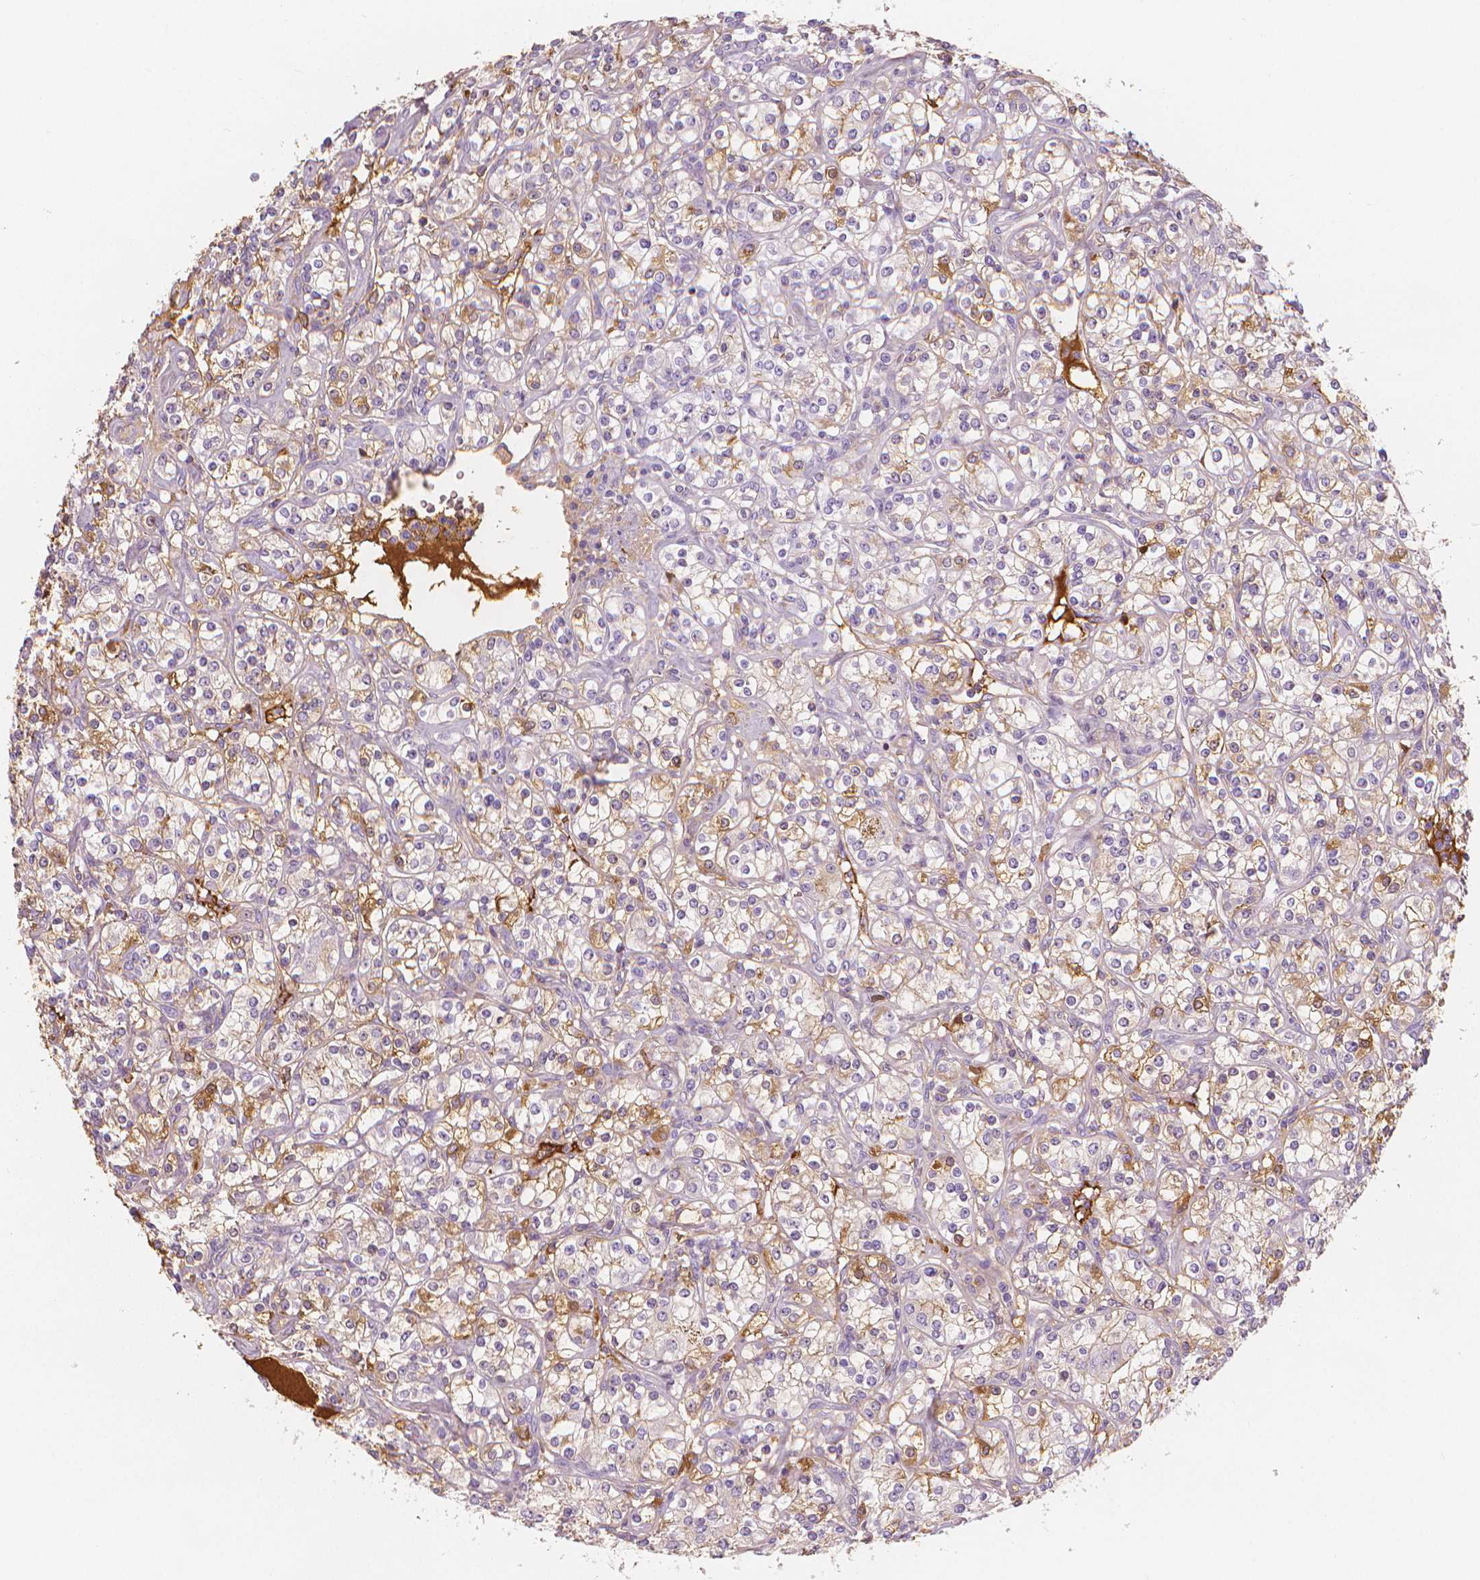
{"staining": {"intensity": "weak", "quantity": "25%-75%", "location": "cytoplasmic/membranous"}, "tissue": "renal cancer", "cell_type": "Tumor cells", "image_type": "cancer", "snomed": [{"axis": "morphology", "description": "Adenocarcinoma, NOS"}, {"axis": "topography", "description": "Kidney"}], "caption": "High-power microscopy captured an IHC histopathology image of renal cancer, revealing weak cytoplasmic/membranous expression in approximately 25%-75% of tumor cells.", "gene": "APOA4", "patient": {"sex": "male", "age": 77}}